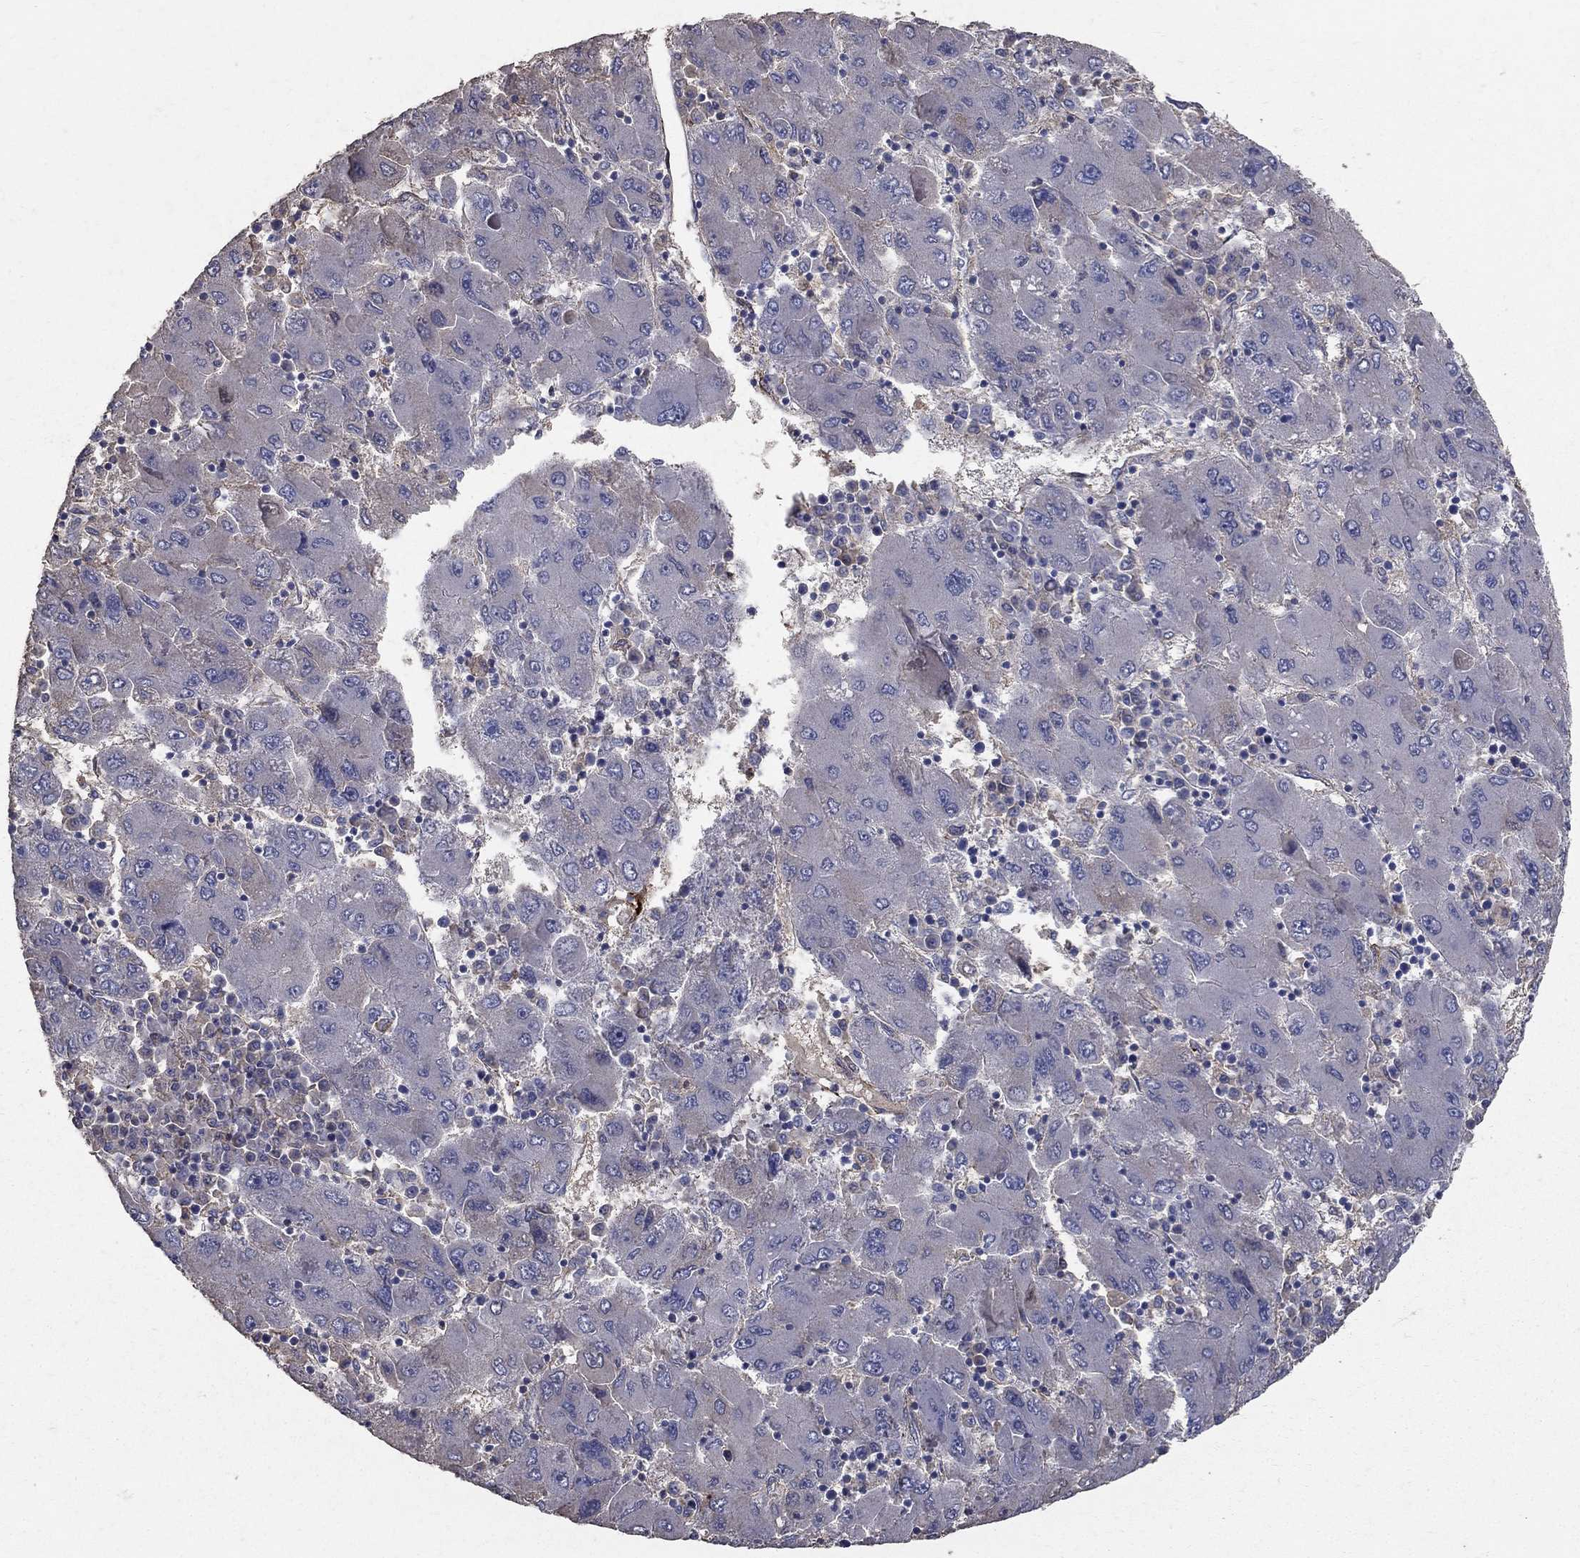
{"staining": {"intensity": "negative", "quantity": "none", "location": "none"}, "tissue": "liver cancer", "cell_type": "Tumor cells", "image_type": "cancer", "snomed": [{"axis": "morphology", "description": "Carcinoma, Hepatocellular, NOS"}, {"axis": "topography", "description": "Liver"}], "caption": "Tumor cells are negative for brown protein staining in hepatocellular carcinoma (liver). (DAB (3,3'-diaminobenzidine) immunohistochemistry with hematoxylin counter stain).", "gene": "MPP2", "patient": {"sex": "male", "age": 75}}